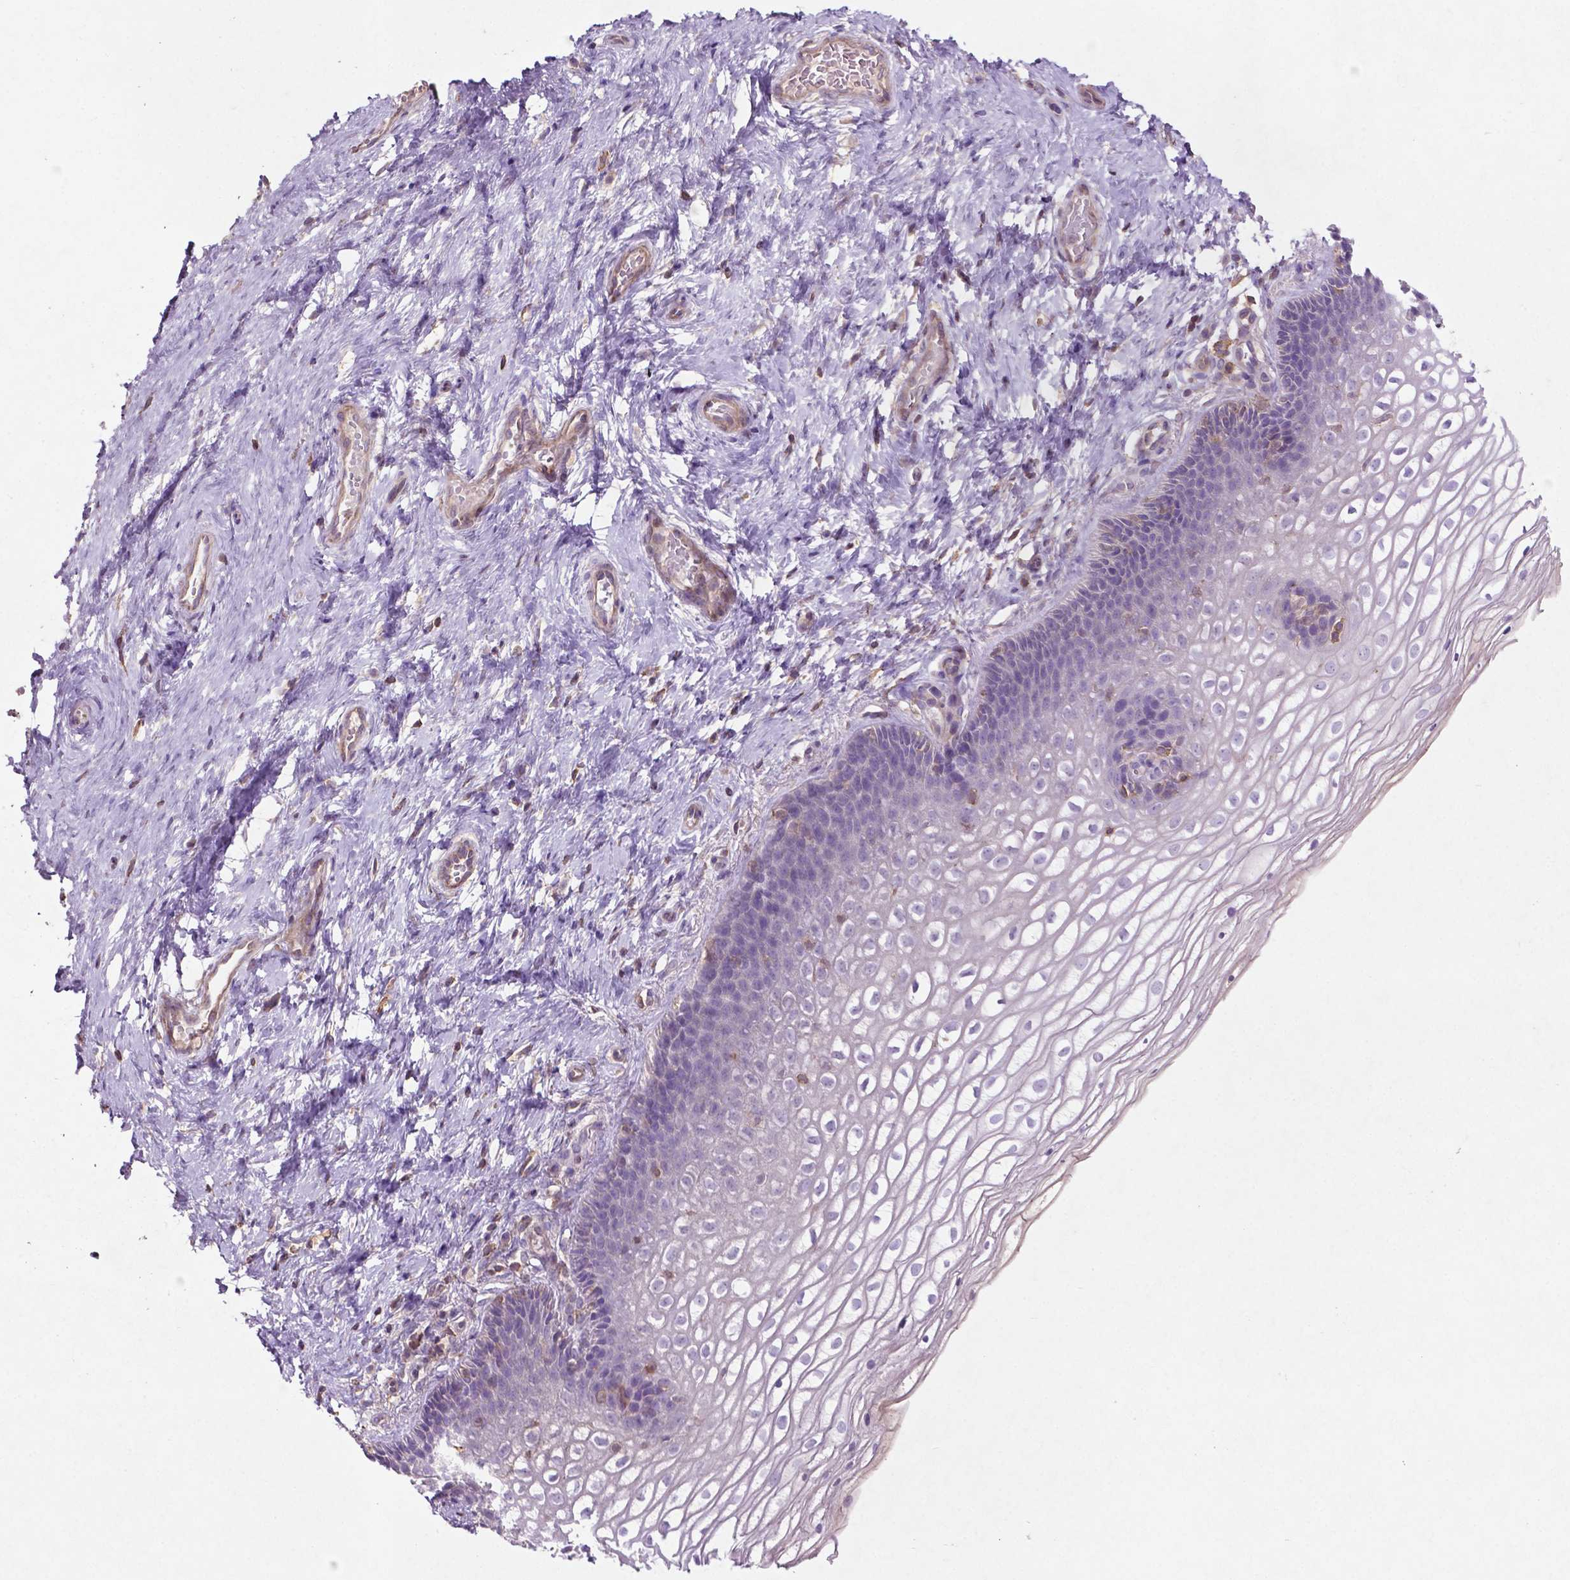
{"staining": {"intensity": "negative", "quantity": "none", "location": "none"}, "tissue": "cervix", "cell_type": "Glandular cells", "image_type": "normal", "snomed": [{"axis": "morphology", "description": "Normal tissue, NOS"}, {"axis": "topography", "description": "Cervix"}], "caption": "High magnification brightfield microscopy of benign cervix stained with DAB (brown) and counterstained with hematoxylin (blue): glandular cells show no significant expression.", "gene": "BMP4", "patient": {"sex": "female", "age": 34}}